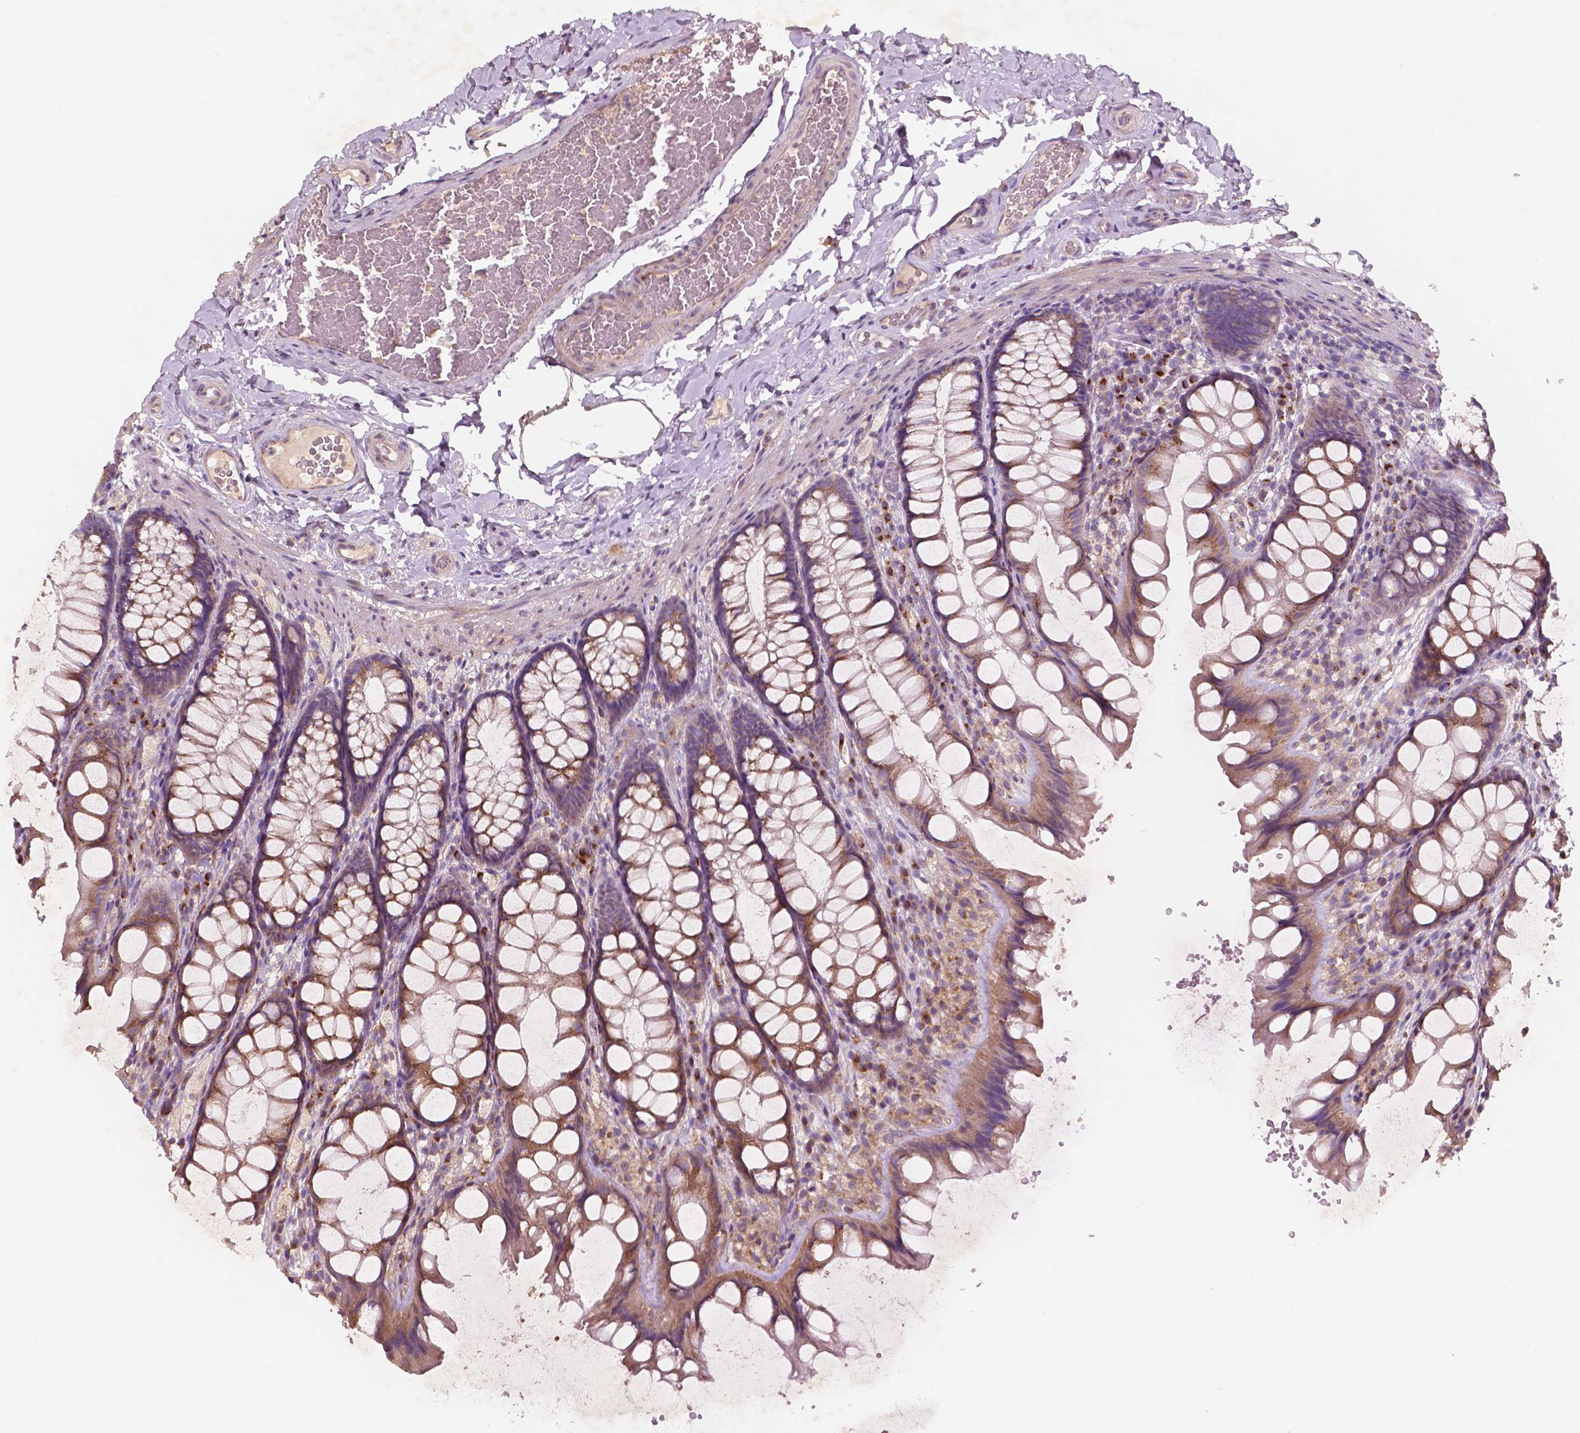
{"staining": {"intensity": "weak", "quantity": ">75%", "location": "cytoplasmic/membranous"}, "tissue": "colon", "cell_type": "Endothelial cells", "image_type": "normal", "snomed": [{"axis": "morphology", "description": "Normal tissue, NOS"}, {"axis": "topography", "description": "Colon"}], "caption": "DAB immunohistochemical staining of unremarkable colon reveals weak cytoplasmic/membranous protein positivity in about >75% of endothelial cells. (DAB = brown stain, brightfield microscopy at high magnification).", "gene": "CHPT1", "patient": {"sex": "male", "age": 47}}